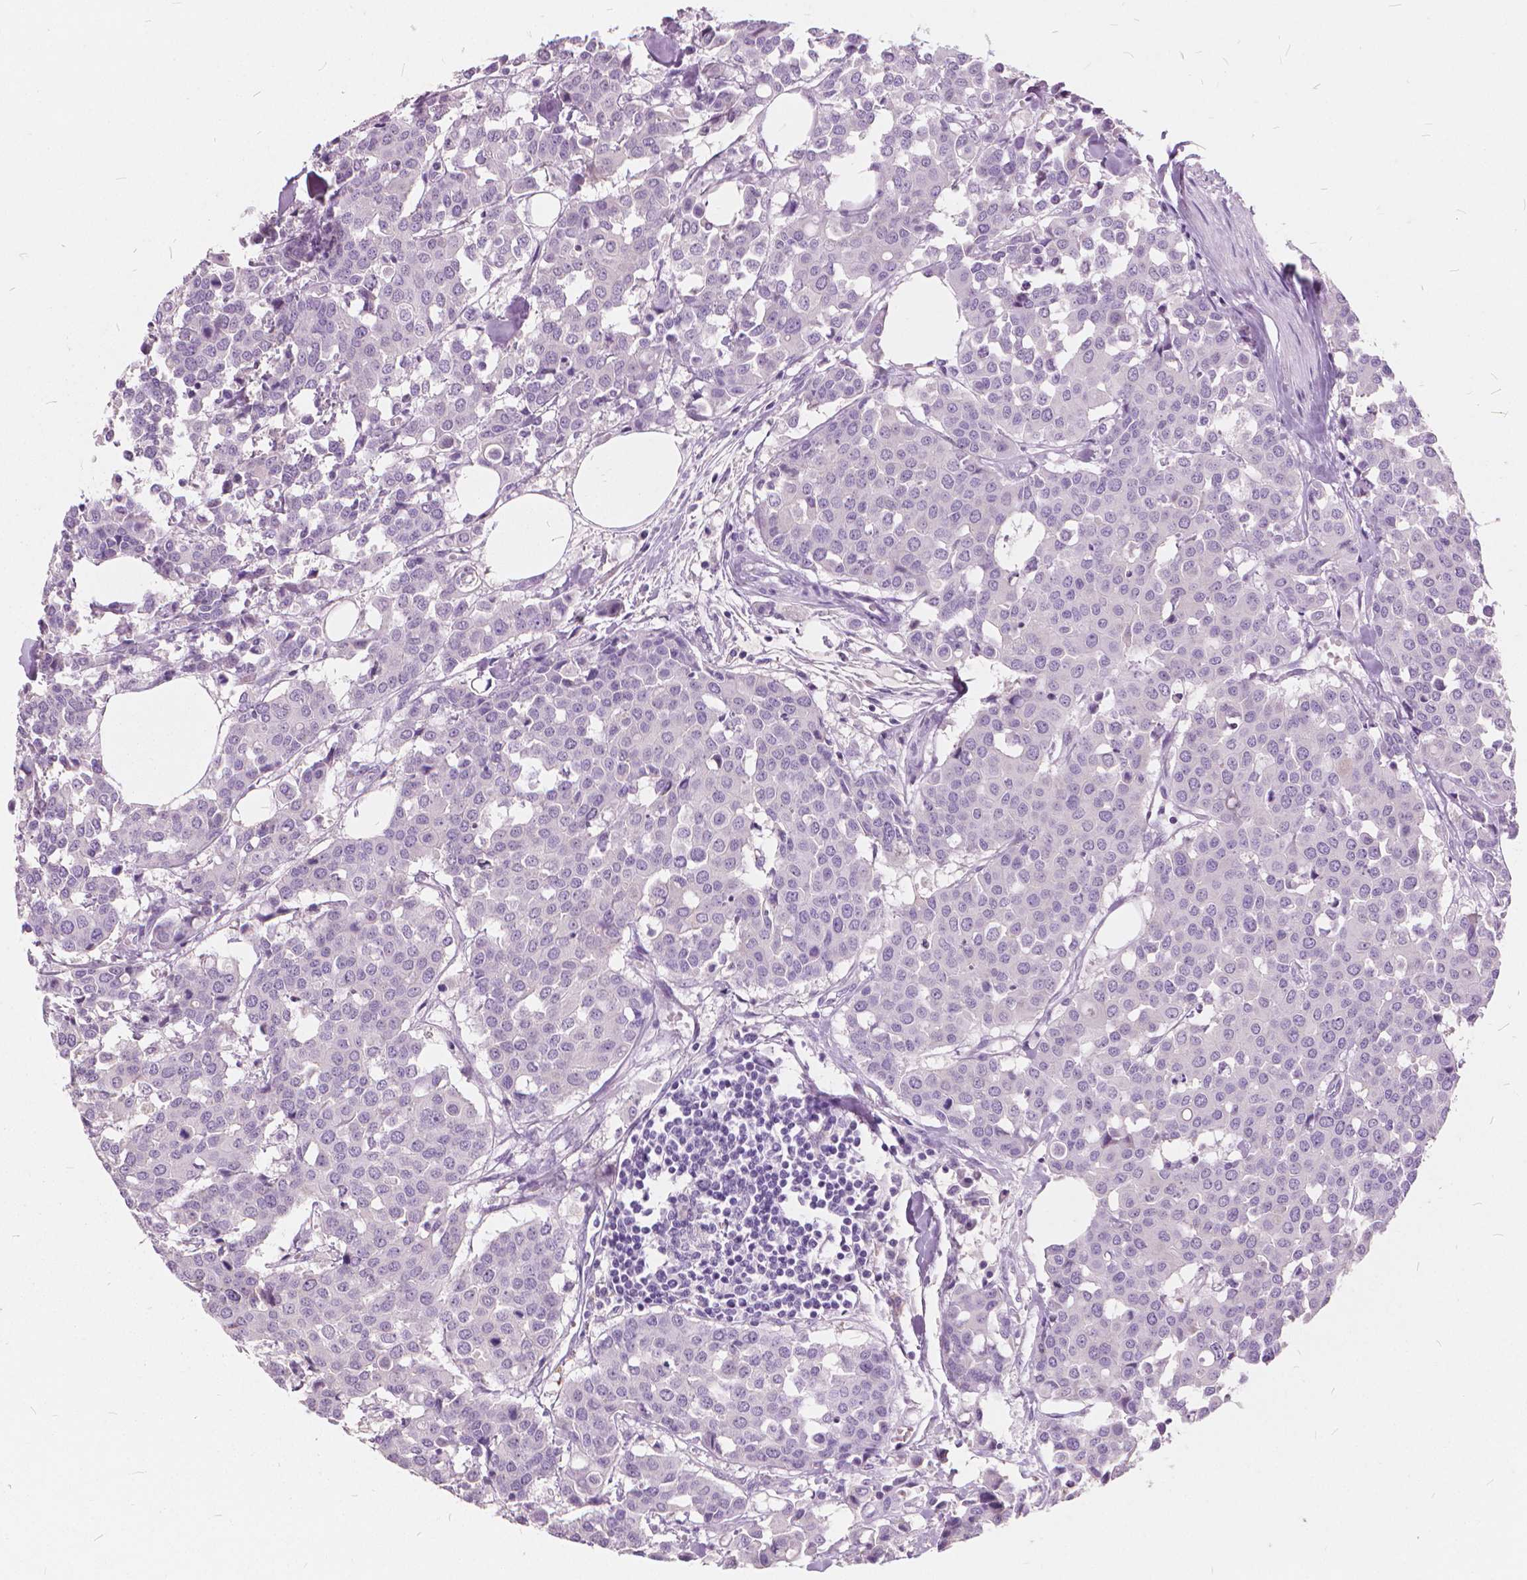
{"staining": {"intensity": "negative", "quantity": "none", "location": "none"}, "tissue": "carcinoid", "cell_type": "Tumor cells", "image_type": "cancer", "snomed": [{"axis": "morphology", "description": "Carcinoid, malignant, NOS"}, {"axis": "topography", "description": "Colon"}], "caption": "Tumor cells show no significant staining in malignant carcinoid.", "gene": "DNM1", "patient": {"sex": "male", "age": 81}}